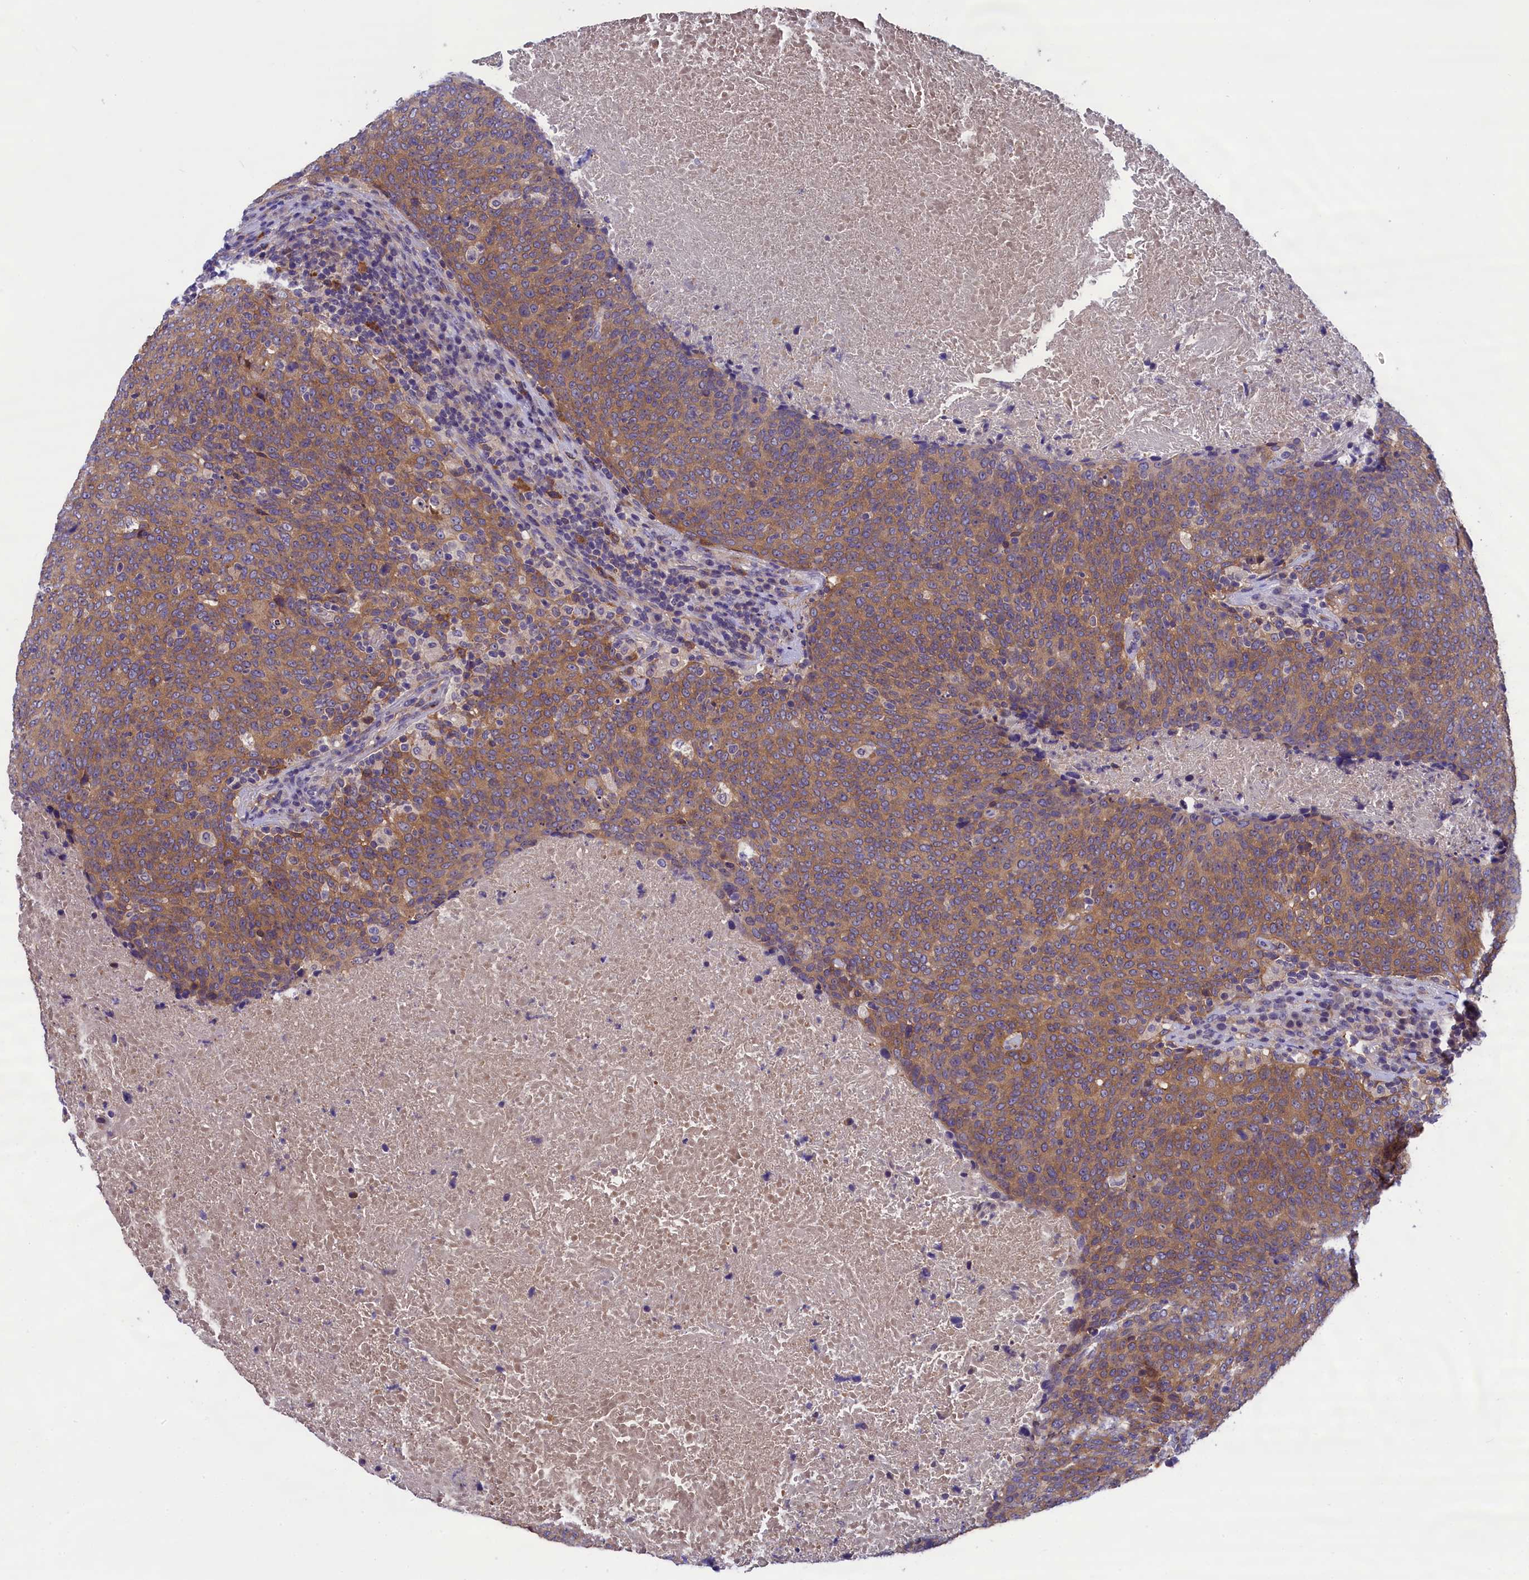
{"staining": {"intensity": "moderate", "quantity": ">75%", "location": "cytoplasmic/membranous"}, "tissue": "head and neck cancer", "cell_type": "Tumor cells", "image_type": "cancer", "snomed": [{"axis": "morphology", "description": "Squamous cell carcinoma, NOS"}, {"axis": "morphology", "description": "Squamous cell carcinoma, metastatic, NOS"}, {"axis": "topography", "description": "Lymph node"}, {"axis": "topography", "description": "Head-Neck"}], "caption": "DAB (3,3'-diaminobenzidine) immunohistochemical staining of human head and neck cancer displays moderate cytoplasmic/membranous protein staining in approximately >75% of tumor cells. Nuclei are stained in blue.", "gene": "ABCC8", "patient": {"sex": "male", "age": 62}}